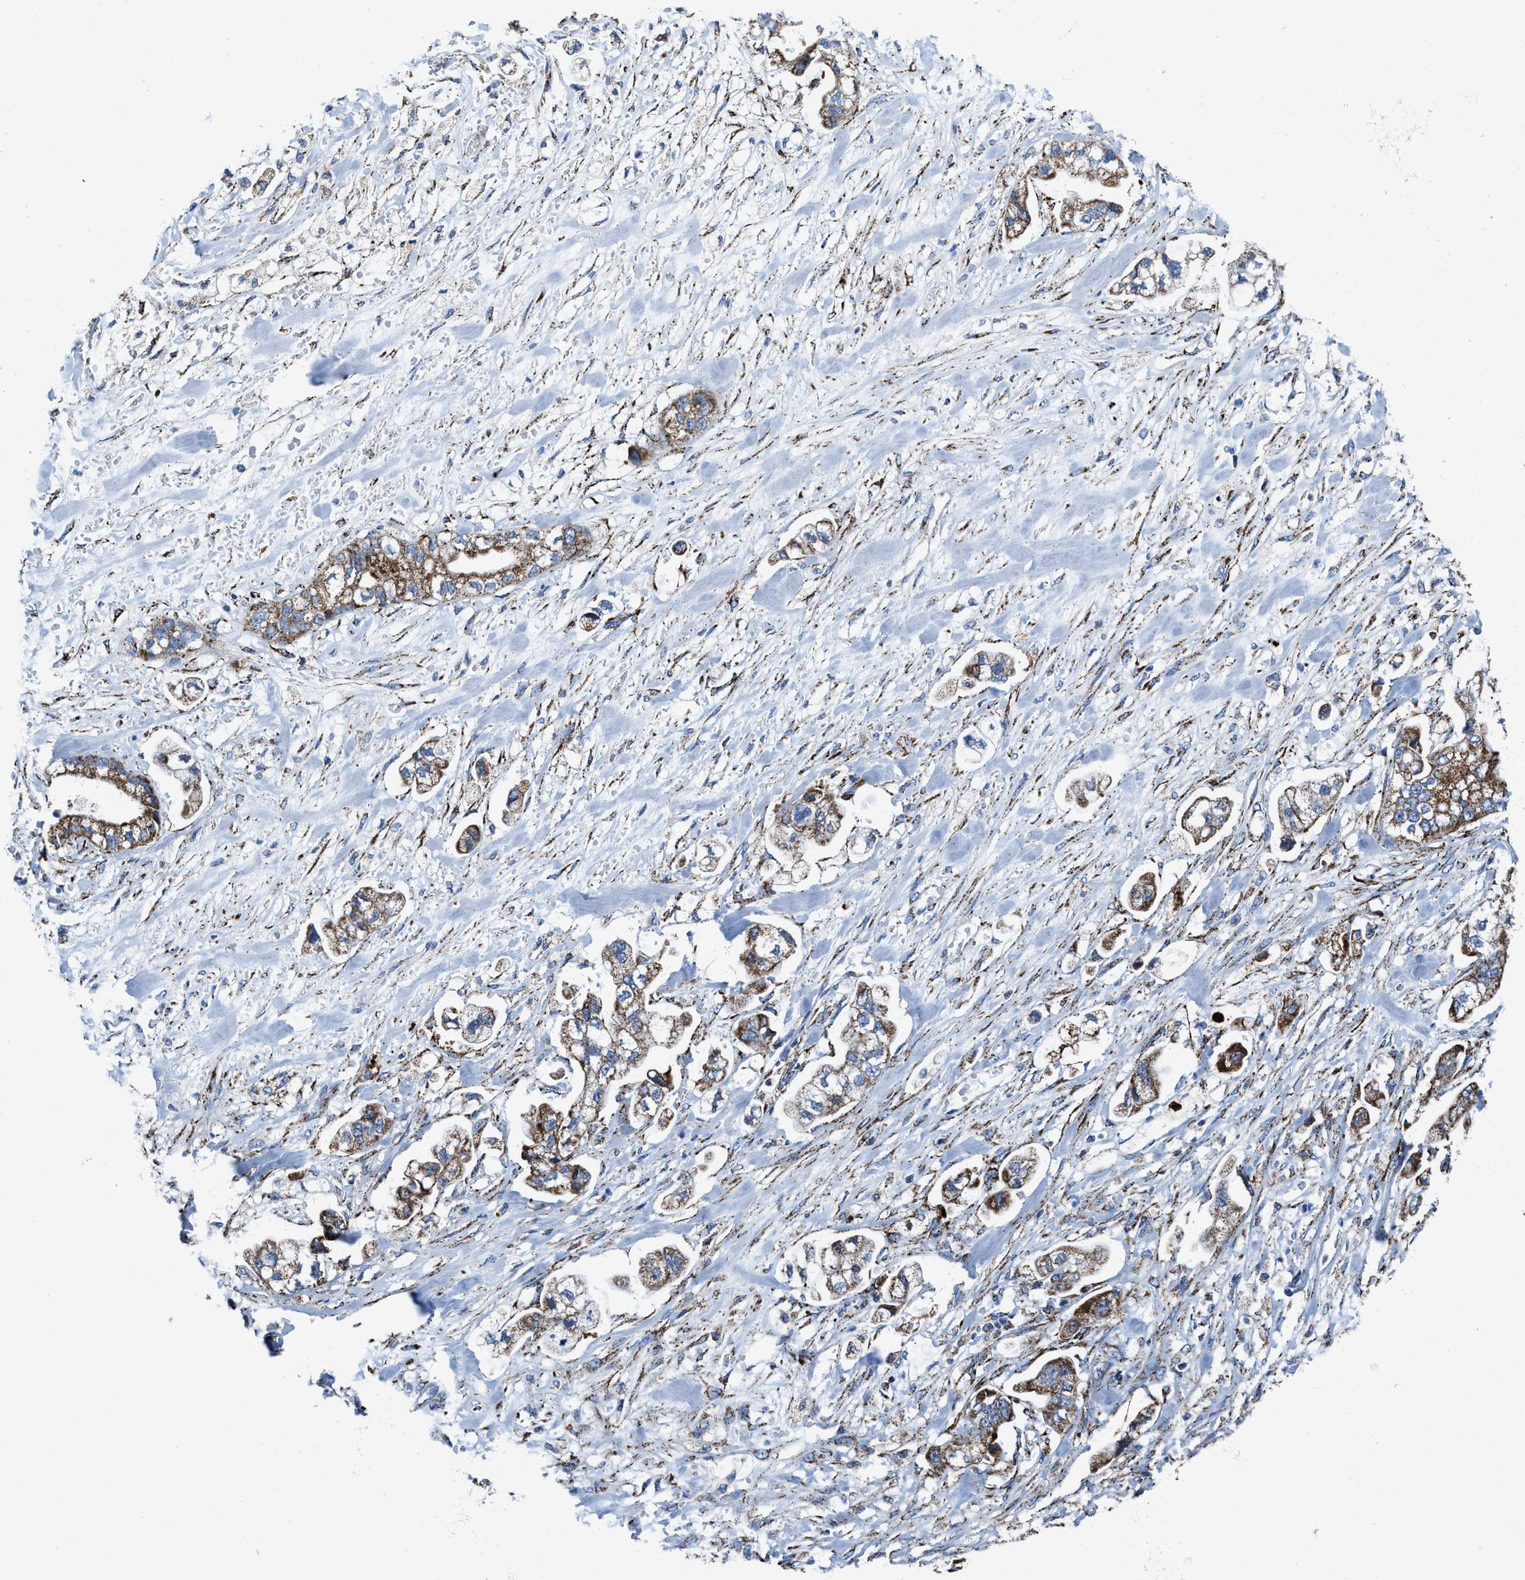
{"staining": {"intensity": "moderate", "quantity": ">75%", "location": "cytoplasmic/membranous"}, "tissue": "stomach cancer", "cell_type": "Tumor cells", "image_type": "cancer", "snomed": [{"axis": "morphology", "description": "Normal tissue, NOS"}, {"axis": "morphology", "description": "Adenocarcinoma, NOS"}, {"axis": "topography", "description": "Stomach"}], "caption": "Protein expression analysis of human stomach cancer reveals moderate cytoplasmic/membranous staining in approximately >75% of tumor cells.", "gene": "ALDH1B1", "patient": {"sex": "male", "age": 62}}